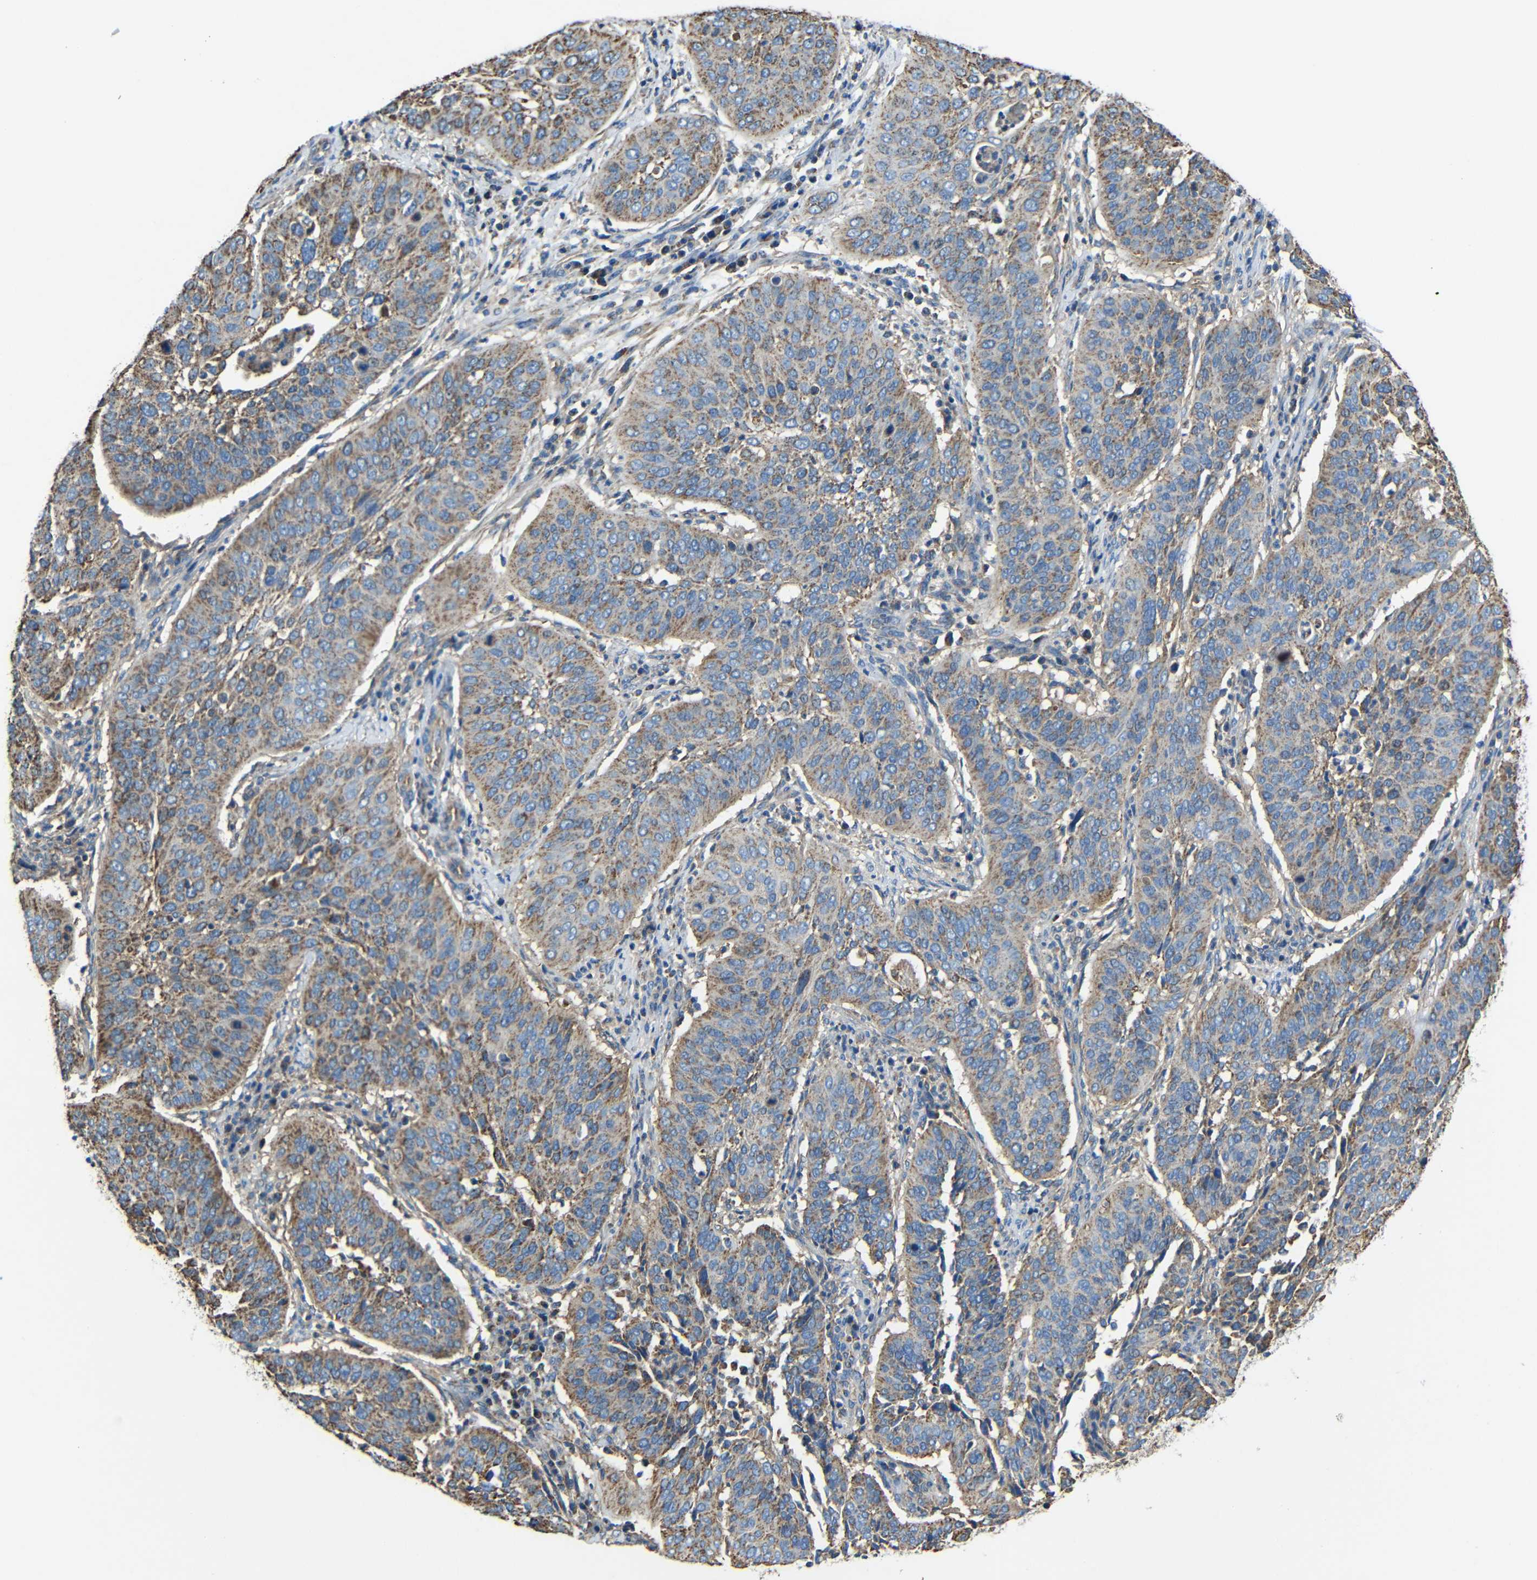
{"staining": {"intensity": "weak", "quantity": ">75%", "location": "cytoplasmic/membranous"}, "tissue": "cervical cancer", "cell_type": "Tumor cells", "image_type": "cancer", "snomed": [{"axis": "morphology", "description": "Normal tissue, NOS"}, {"axis": "morphology", "description": "Squamous cell carcinoma, NOS"}, {"axis": "topography", "description": "Cervix"}], "caption": "Weak cytoplasmic/membranous protein positivity is seen in about >75% of tumor cells in cervical cancer (squamous cell carcinoma).", "gene": "INTS6L", "patient": {"sex": "female", "age": 39}}